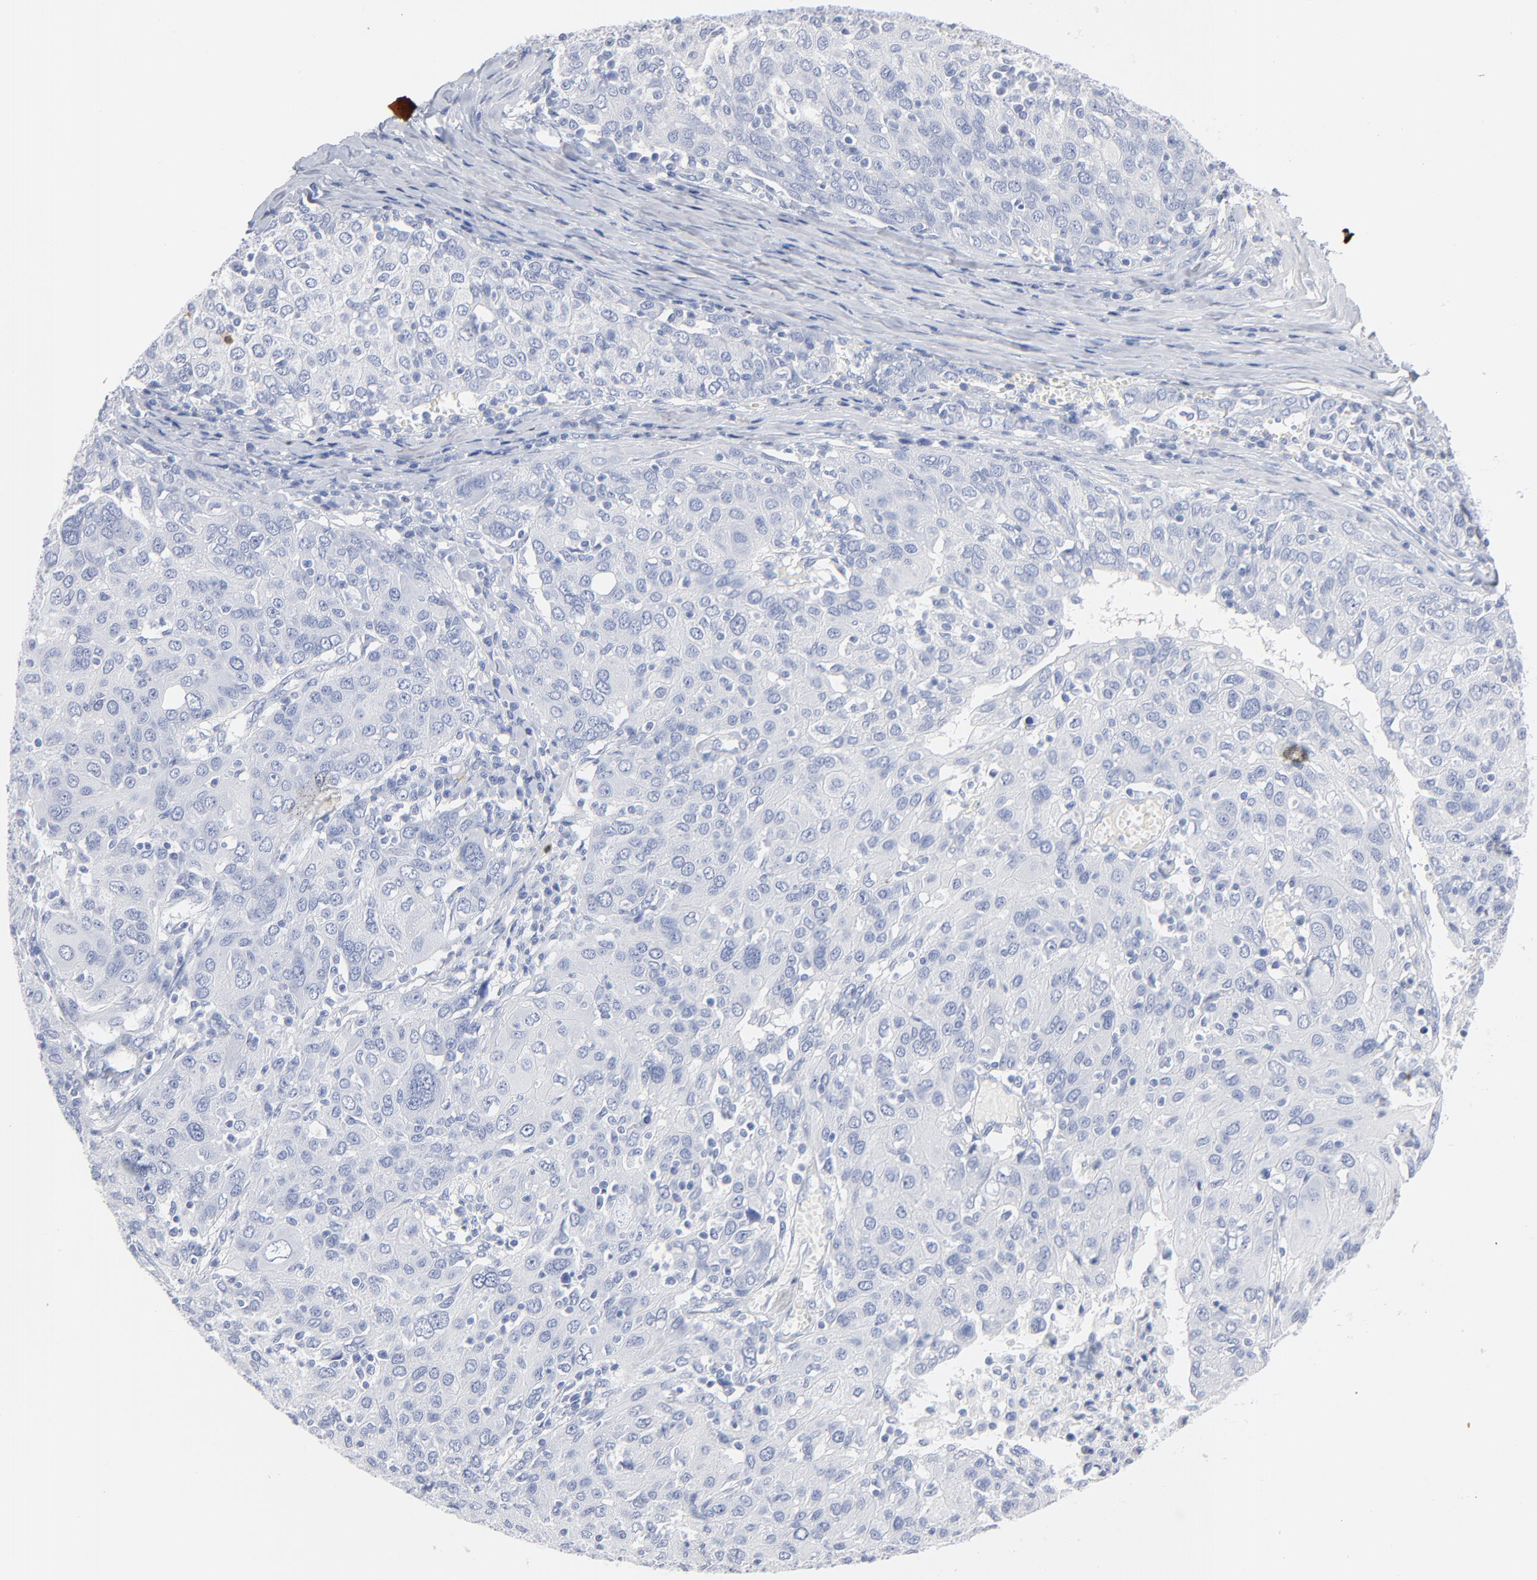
{"staining": {"intensity": "negative", "quantity": "none", "location": "none"}, "tissue": "ovarian cancer", "cell_type": "Tumor cells", "image_type": "cancer", "snomed": [{"axis": "morphology", "description": "Carcinoma, endometroid"}, {"axis": "topography", "description": "Ovary"}], "caption": "Immunohistochemistry of ovarian endometroid carcinoma reveals no staining in tumor cells. (DAB immunohistochemistry visualized using brightfield microscopy, high magnification).", "gene": "AGTR1", "patient": {"sex": "female", "age": 50}}